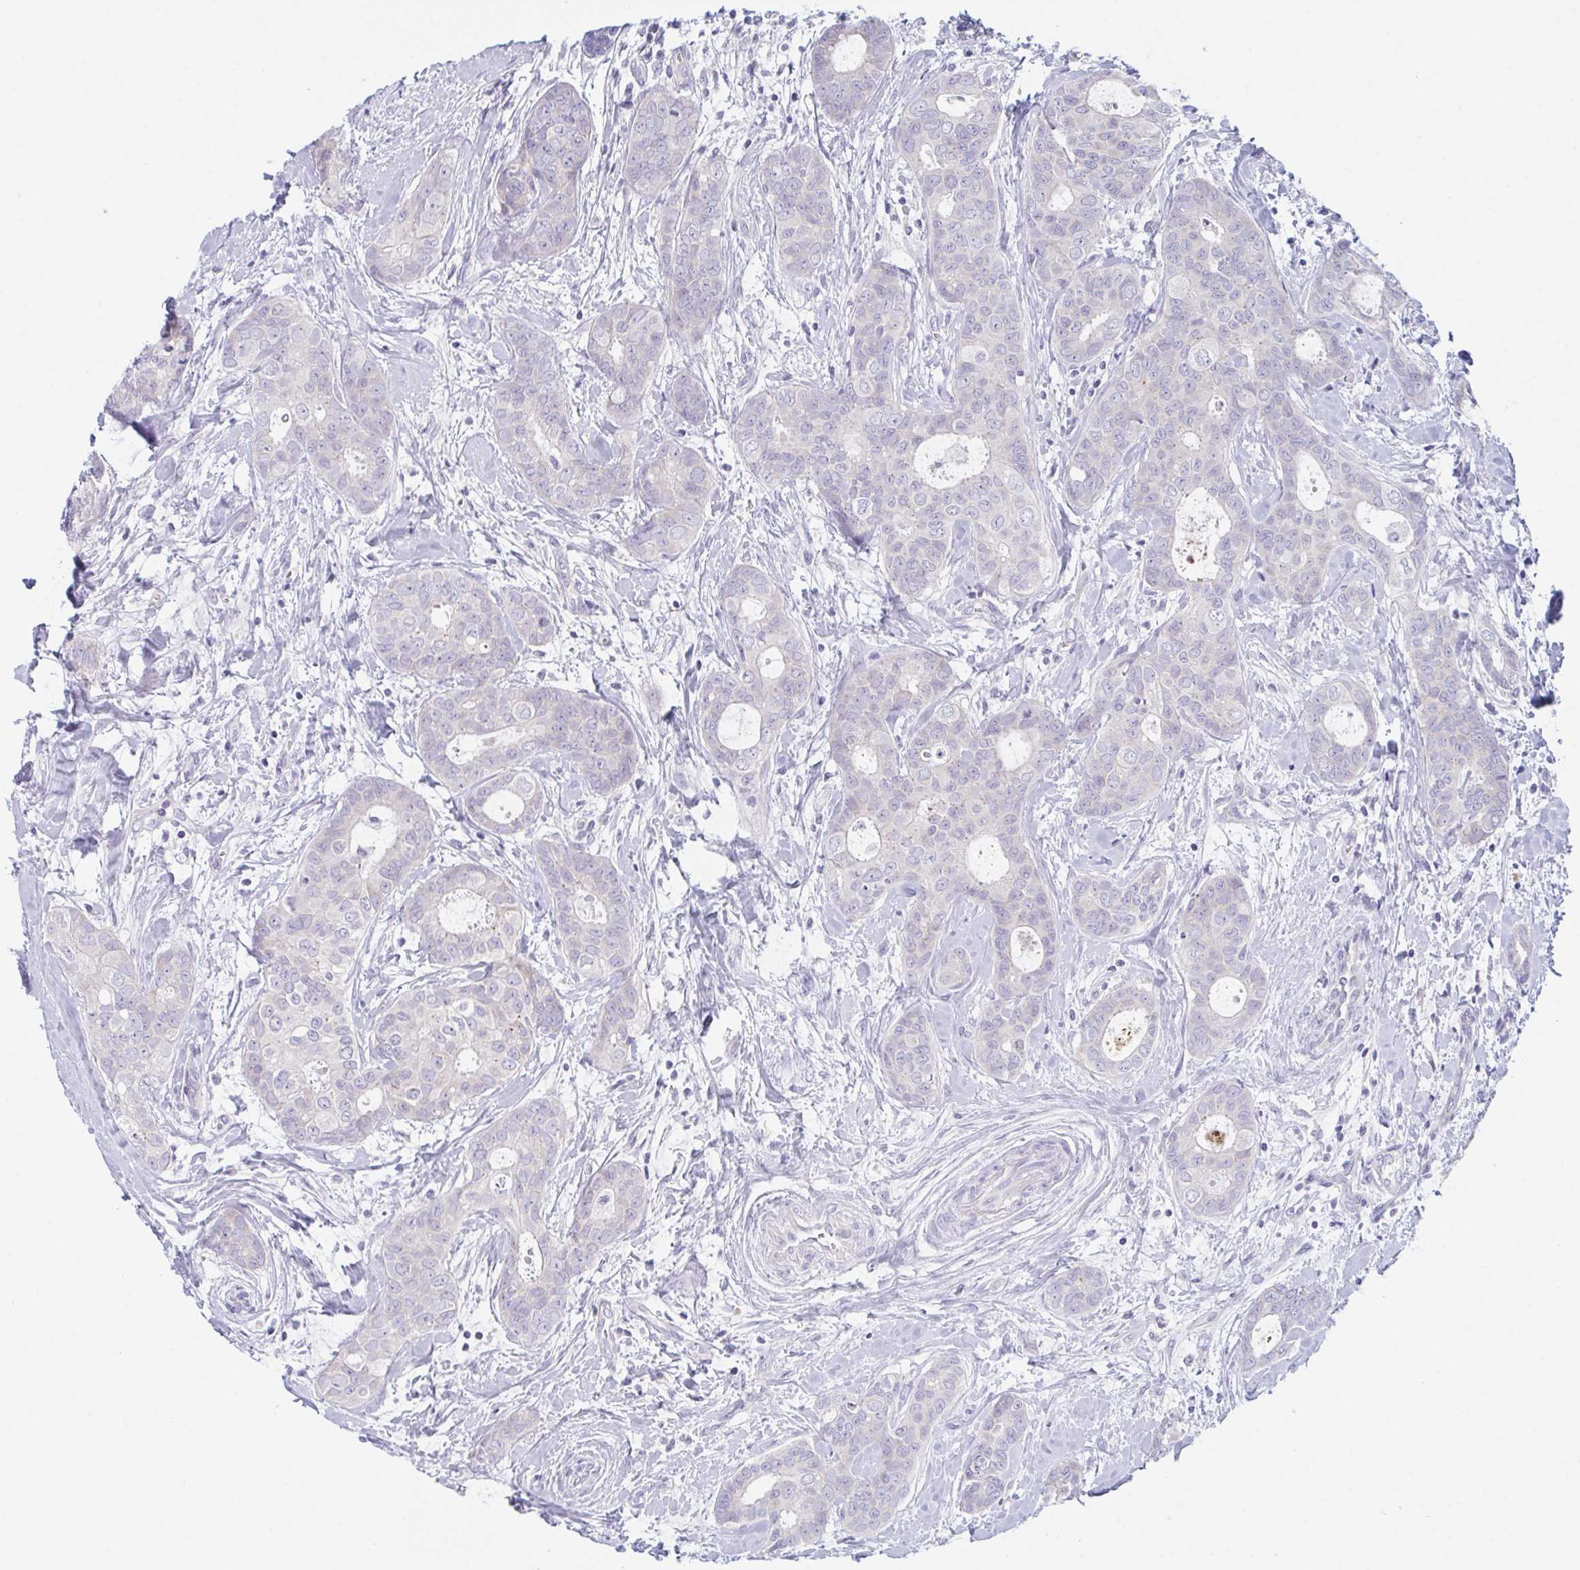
{"staining": {"intensity": "negative", "quantity": "none", "location": "none"}, "tissue": "breast cancer", "cell_type": "Tumor cells", "image_type": "cancer", "snomed": [{"axis": "morphology", "description": "Duct carcinoma"}, {"axis": "topography", "description": "Breast"}], "caption": "Protein analysis of breast cancer displays no significant expression in tumor cells.", "gene": "NAA30", "patient": {"sex": "female", "age": 45}}